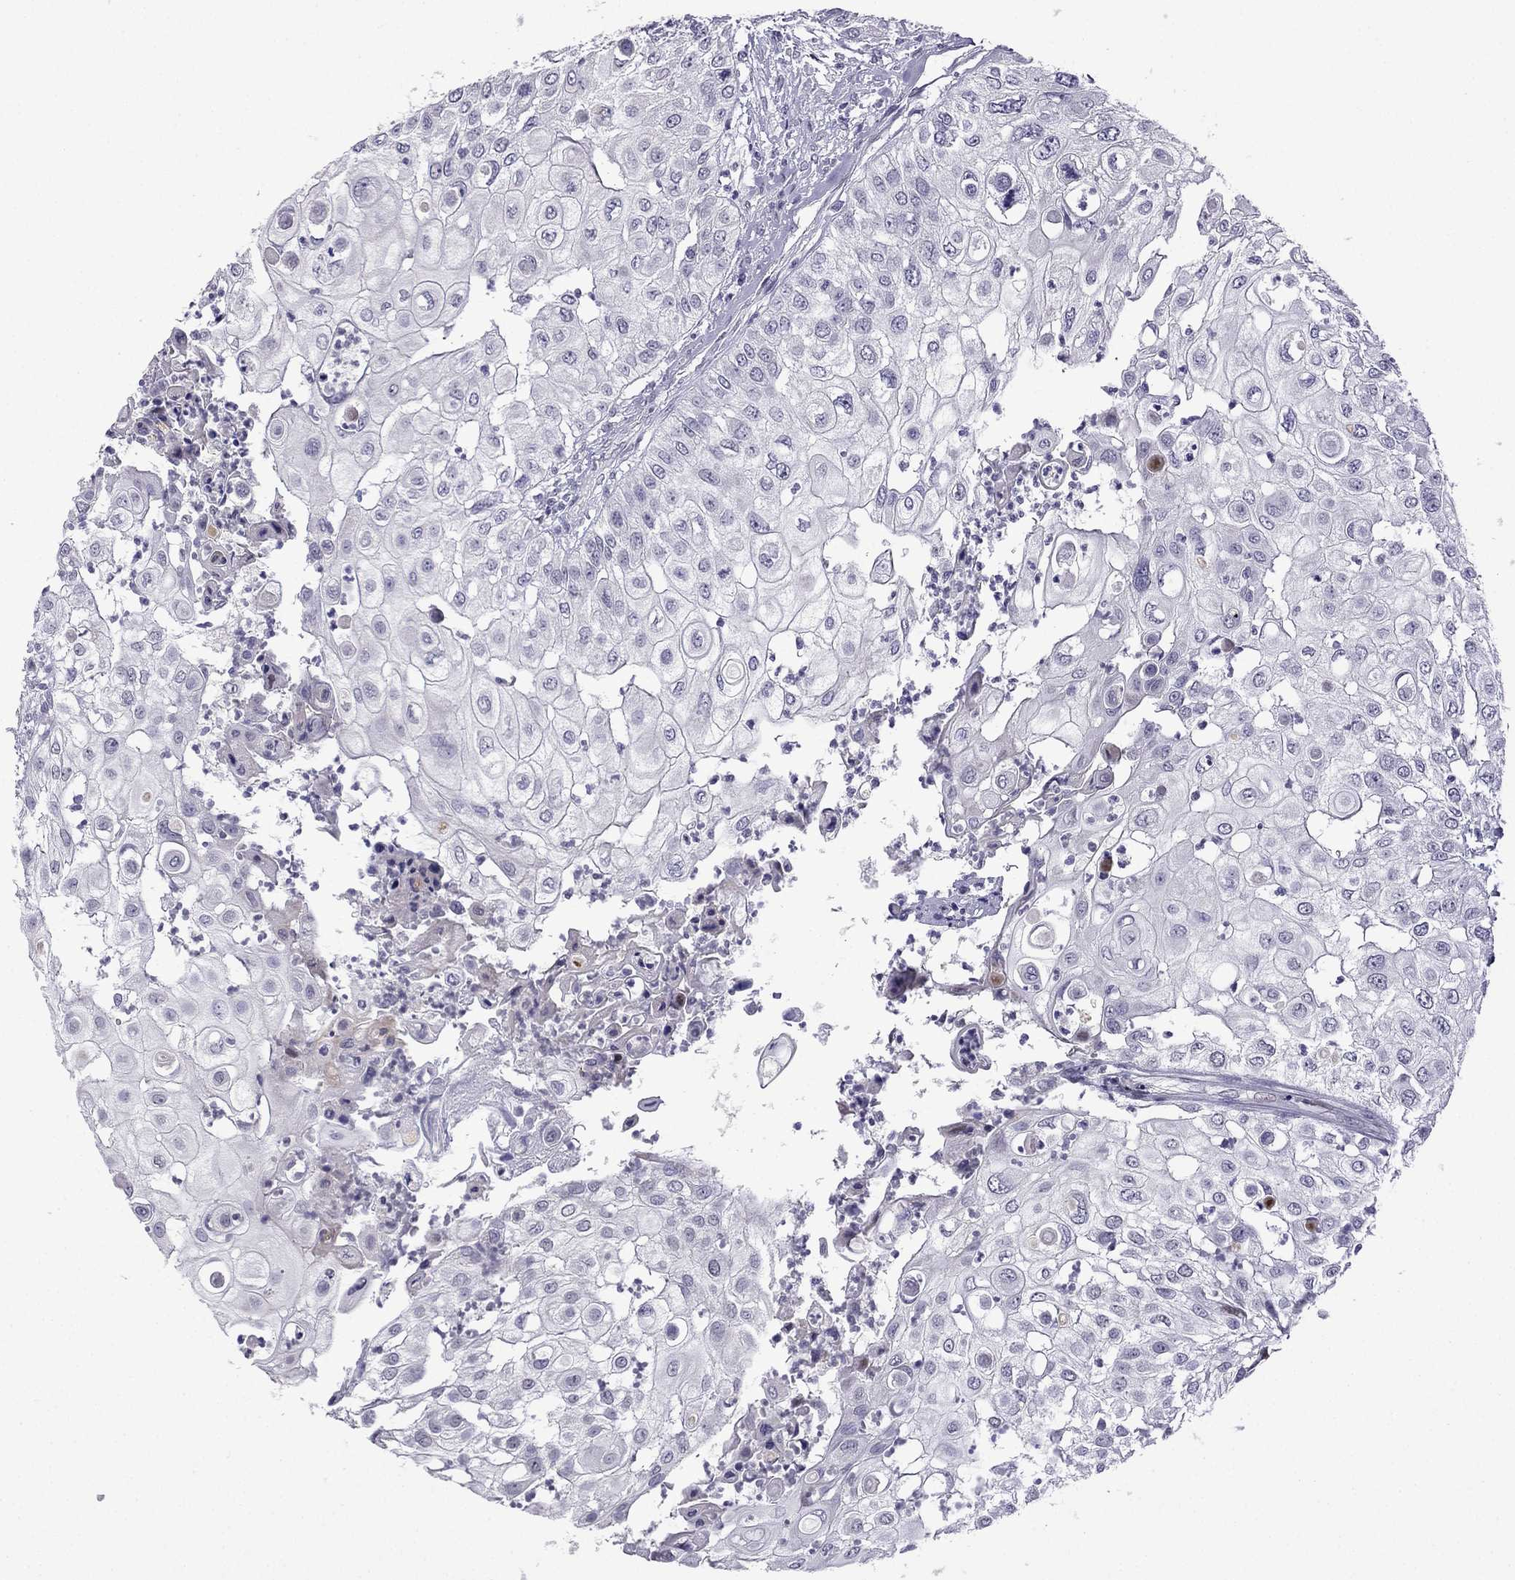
{"staining": {"intensity": "negative", "quantity": "none", "location": "none"}, "tissue": "urothelial cancer", "cell_type": "Tumor cells", "image_type": "cancer", "snomed": [{"axis": "morphology", "description": "Urothelial carcinoma, High grade"}, {"axis": "topography", "description": "Urinary bladder"}], "caption": "This is a image of IHC staining of high-grade urothelial carcinoma, which shows no positivity in tumor cells. Nuclei are stained in blue.", "gene": "CFAP70", "patient": {"sex": "female", "age": 79}}